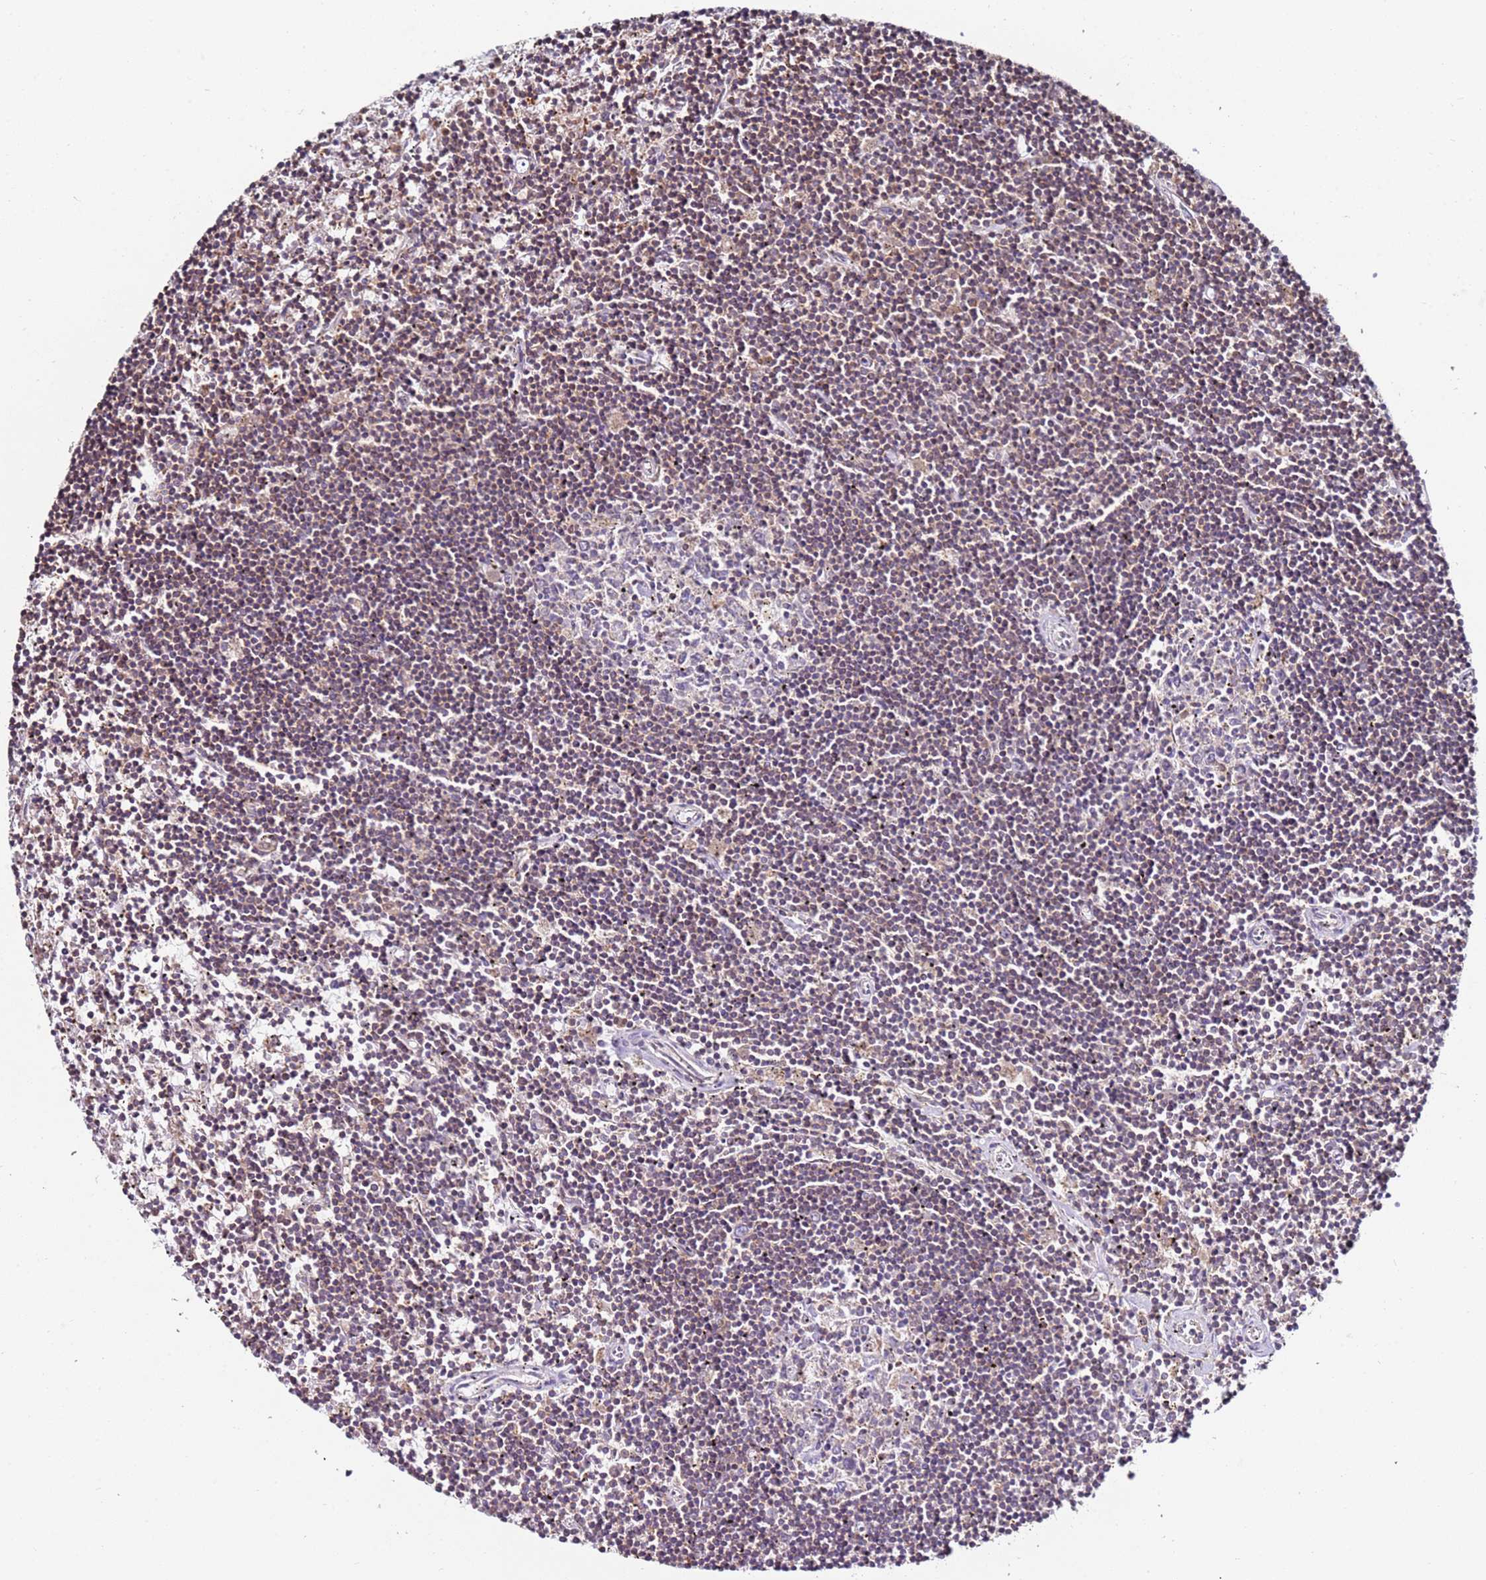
{"staining": {"intensity": "weak", "quantity": "25%-75%", "location": "cytoplasmic/membranous"}, "tissue": "lymphoma", "cell_type": "Tumor cells", "image_type": "cancer", "snomed": [{"axis": "morphology", "description": "Malignant lymphoma, non-Hodgkin's type, Low grade"}, {"axis": "topography", "description": "Spleen"}], "caption": "Weak cytoplasmic/membranous positivity for a protein is appreciated in about 25%-75% of tumor cells of malignant lymphoma, non-Hodgkin's type (low-grade) using immunohistochemistry.", "gene": "CNOT9", "patient": {"sex": "male", "age": 76}}